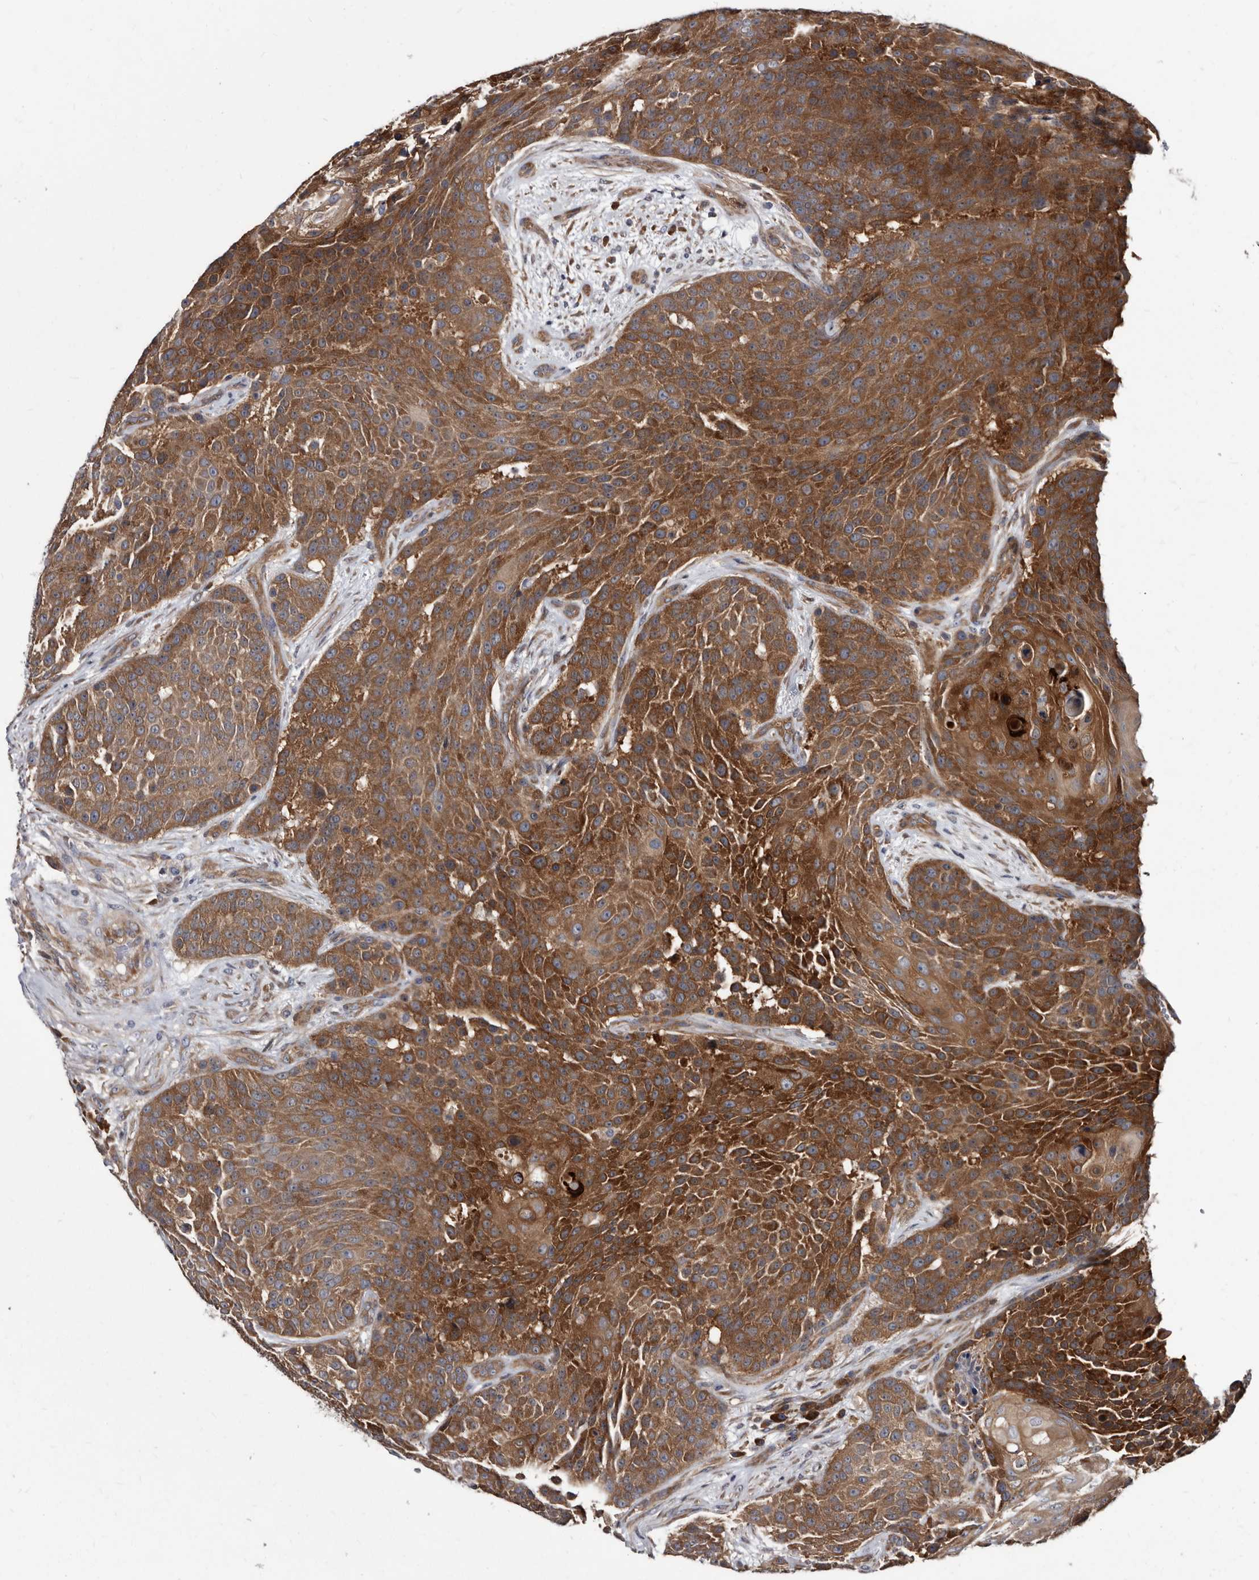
{"staining": {"intensity": "strong", "quantity": ">75%", "location": "cytoplasmic/membranous"}, "tissue": "urothelial cancer", "cell_type": "Tumor cells", "image_type": "cancer", "snomed": [{"axis": "morphology", "description": "Urothelial carcinoma, High grade"}, {"axis": "topography", "description": "Urinary bladder"}], "caption": "Human urothelial cancer stained for a protein (brown) displays strong cytoplasmic/membranous positive positivity in approximately >75% of tumor cells.", "gene": "ABCF2", "patient": {"sex": "female", "age": 63}}